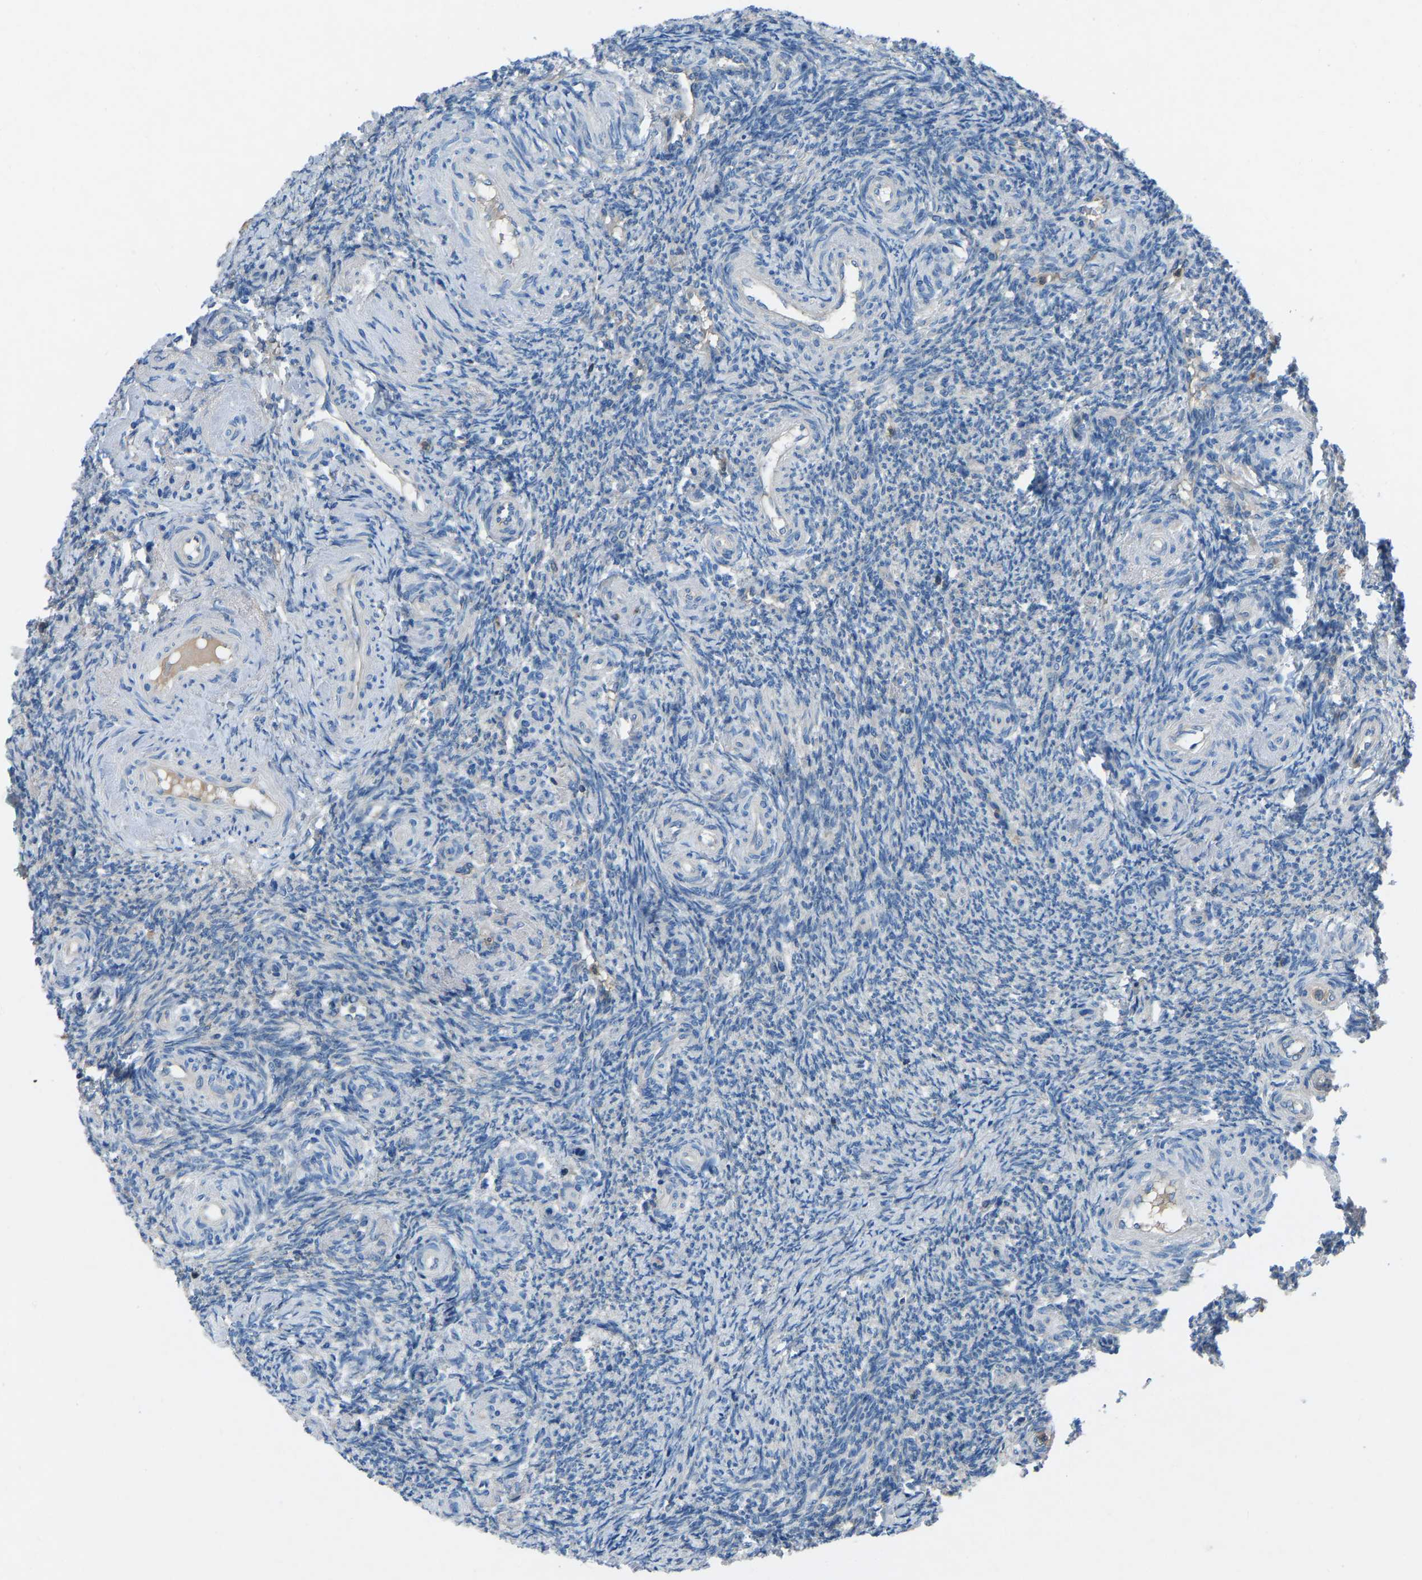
{"staining": {"intensity": "moderate", "quantity": "<25%", "location": "cytoplasmic/membranous"}, "tissue": "ovary", "cell_type": "Follicle cells", "image_type": "normal", "snomed": [{"axis": "morphology", "description": "Normal tissue, NOS"}, {"axis": "topography", "description": "Ovary"}], "caption": "Brown immunohistochemical staining in unremarkable human ovary exhibits moderate cytoplasmic/membranous staining in approximately <25% of follicle cells.", "gene": "GRK6", "patient": {"sex": "female", "age": 41}}